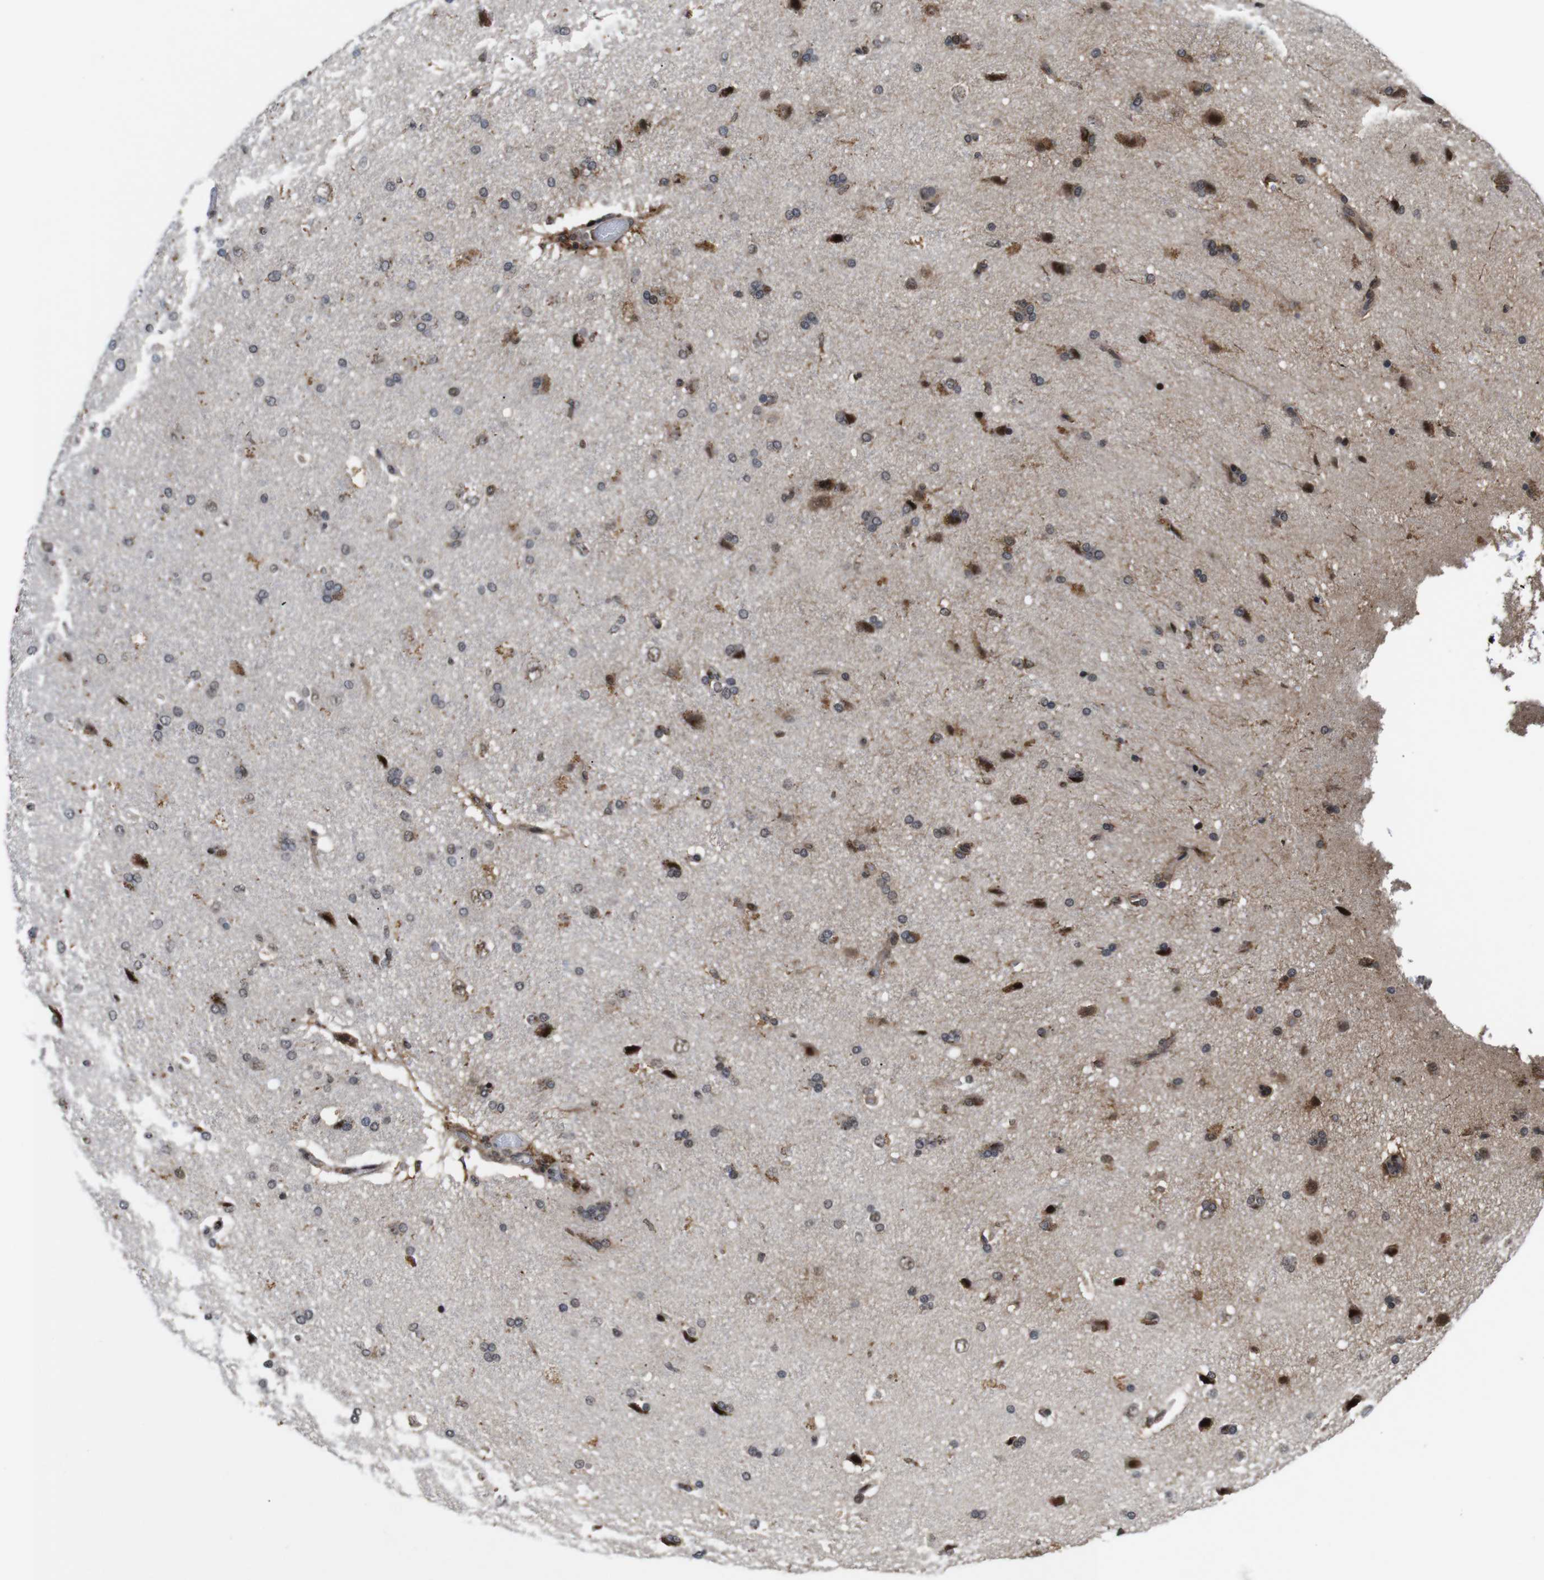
{"staining": {"intensity": "weak", "quantity": "25%-75%", "location": "cytoplasmic/membranous"}, "tissue": "cerebral cortex", "cell_type": "Endothelial cells", "image_type": "normal", "snomed": [{"axis": "morphology", "description": "Normal tissue, NOS"}, {"axis": "topography", "description": "Cerebral cortex"}], "caption": "Normal cerebral cortex displays weak cytoplasmic/membranous staining in about 25%-75% of endothelial cells.", "gene": "EIF4G1", "patient": {"sex": "male", "age": 62}}